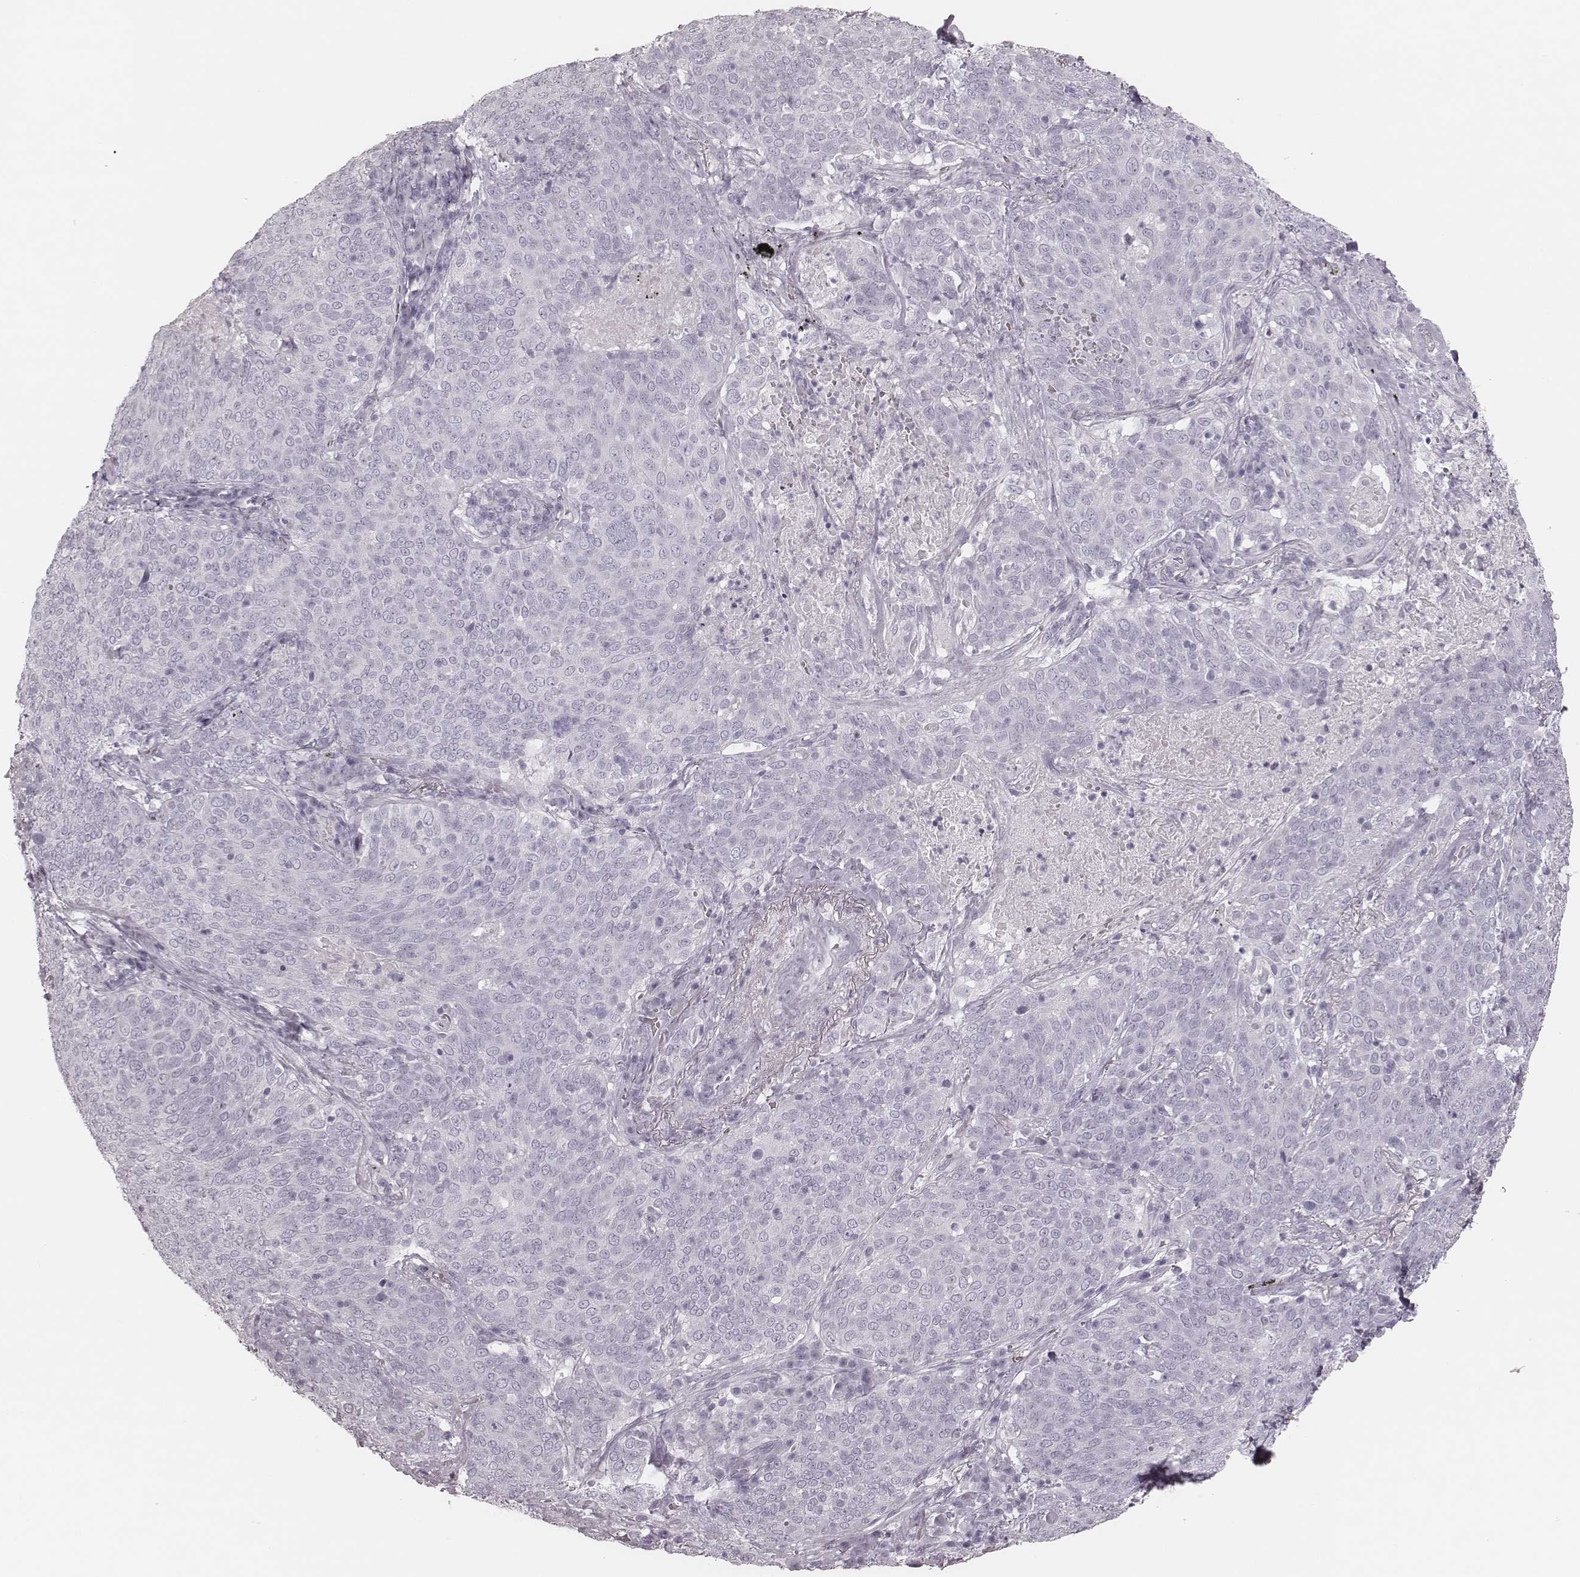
{"staining": {"intensity": "negative", "quantity": "none", "location": "none"}, "tissue": "lung cancer", "cell_type": "Tumor cells", "image_type": "cancer", "snomed": [{"axis": "morphology", "description": "Squamous cell carcinoma, NOS"}, {"axis": "topography", "description": "Lung"}], "caption": "This is a image of immunohistochemistry staining of lung squamous cell carcinoma, which shows no positivity in tumor cells.", "gene": "MSX1", "patient": {"sex": "male", "age": 82}}